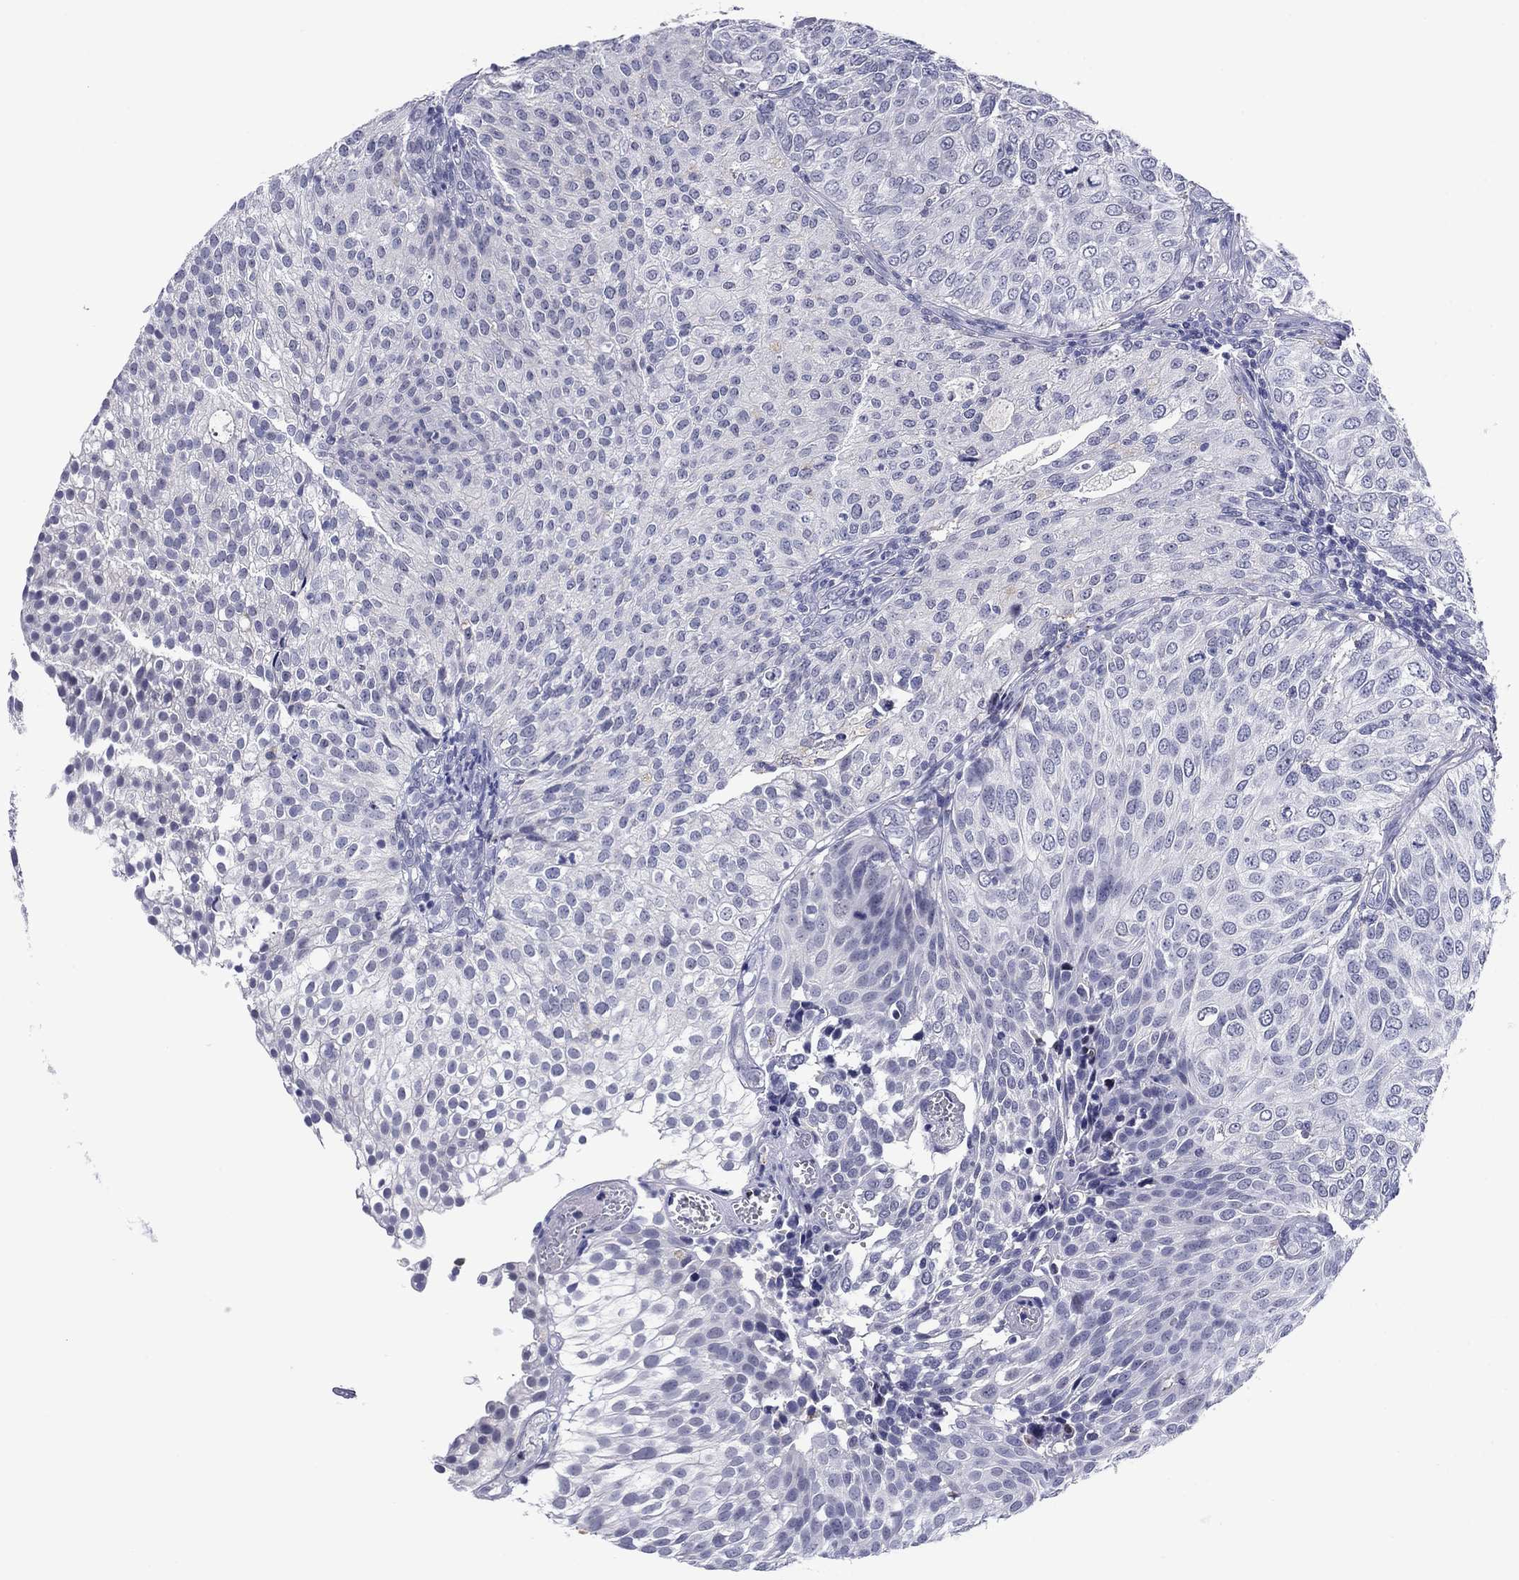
{"staining": {"intensity": "negative", "quantity": "none", "location": "none"}, "tissue": "urothelial cancer", "cell_type": "Tumor cells", "image_type": "cancer", "snomed": [{"axis": "morphology", "description": "Urothelial carcinoma, High grade"}, {"axis": "topography", "description": "Urinary bladder"}], "caption": "Immunohistochemical staining of high-grade urothelial carcinoma displays no significant positivity in tumor cells.", "gene": "TCFL5", "patient": {"sex": "female", "age": 79}}